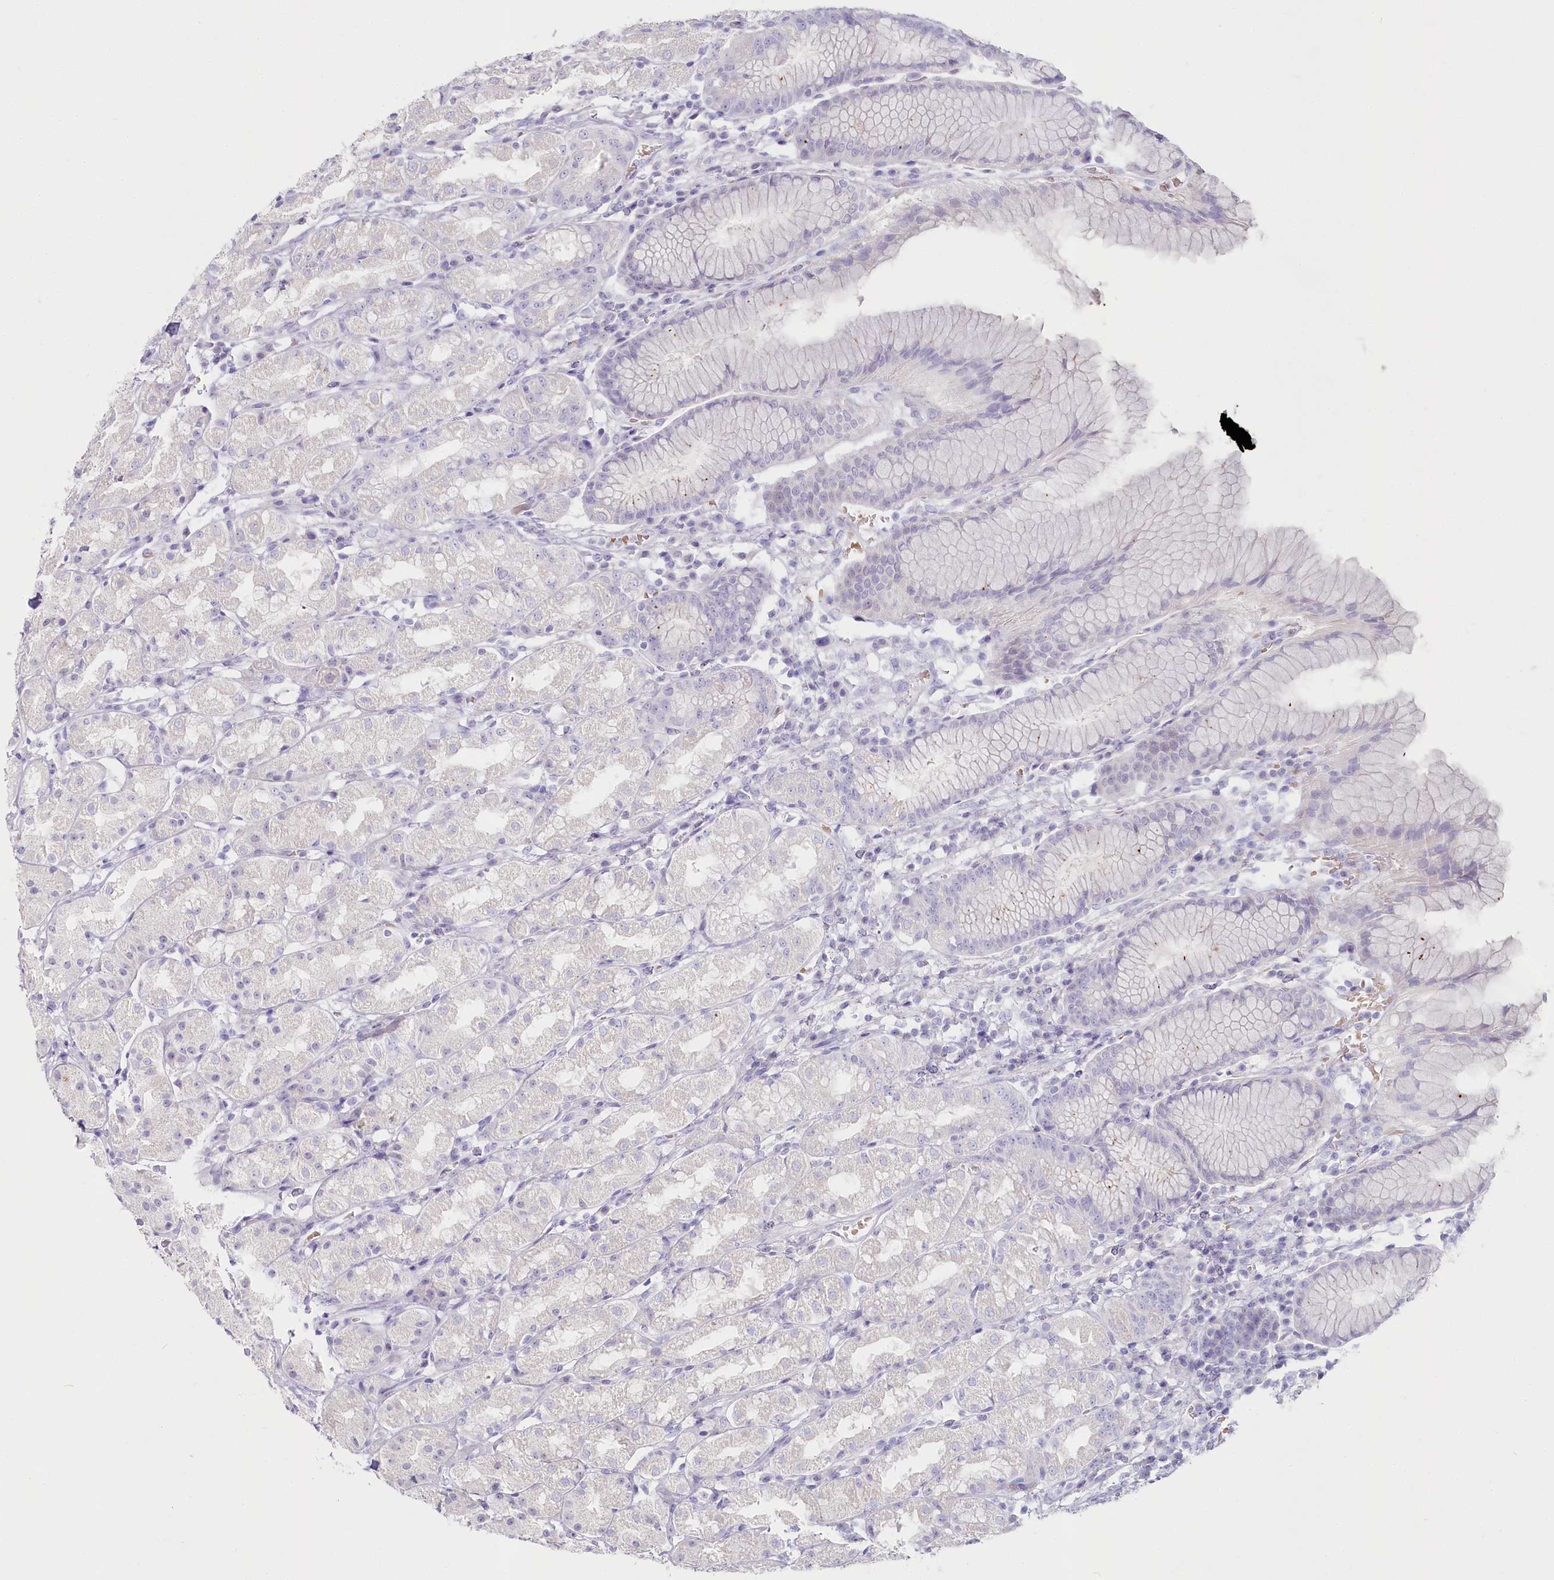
{"staining": {"intensity": "negative", "quantity": "none", "location": "none"}, "tissue": "stomach", "cell_type": "Glandular cells", "image_type": "normal", "snomed": [{"axis": "morphology", "description": "Normal tissue, NOS"}, {"axis": "topography", "description": "Stomach, lower"}], "caption": "IHC histopathology image of normal stomach: stomach stained with DAB (3,3'-diaminobenzidine) shows no significant protein positivity in glandular cells. The staining is performed using DAB brown chromogen with nuclei counter-stained in using hematoxylin.", "gene": "IFIT5", "patient": {"sex": "female", "age": 56}}